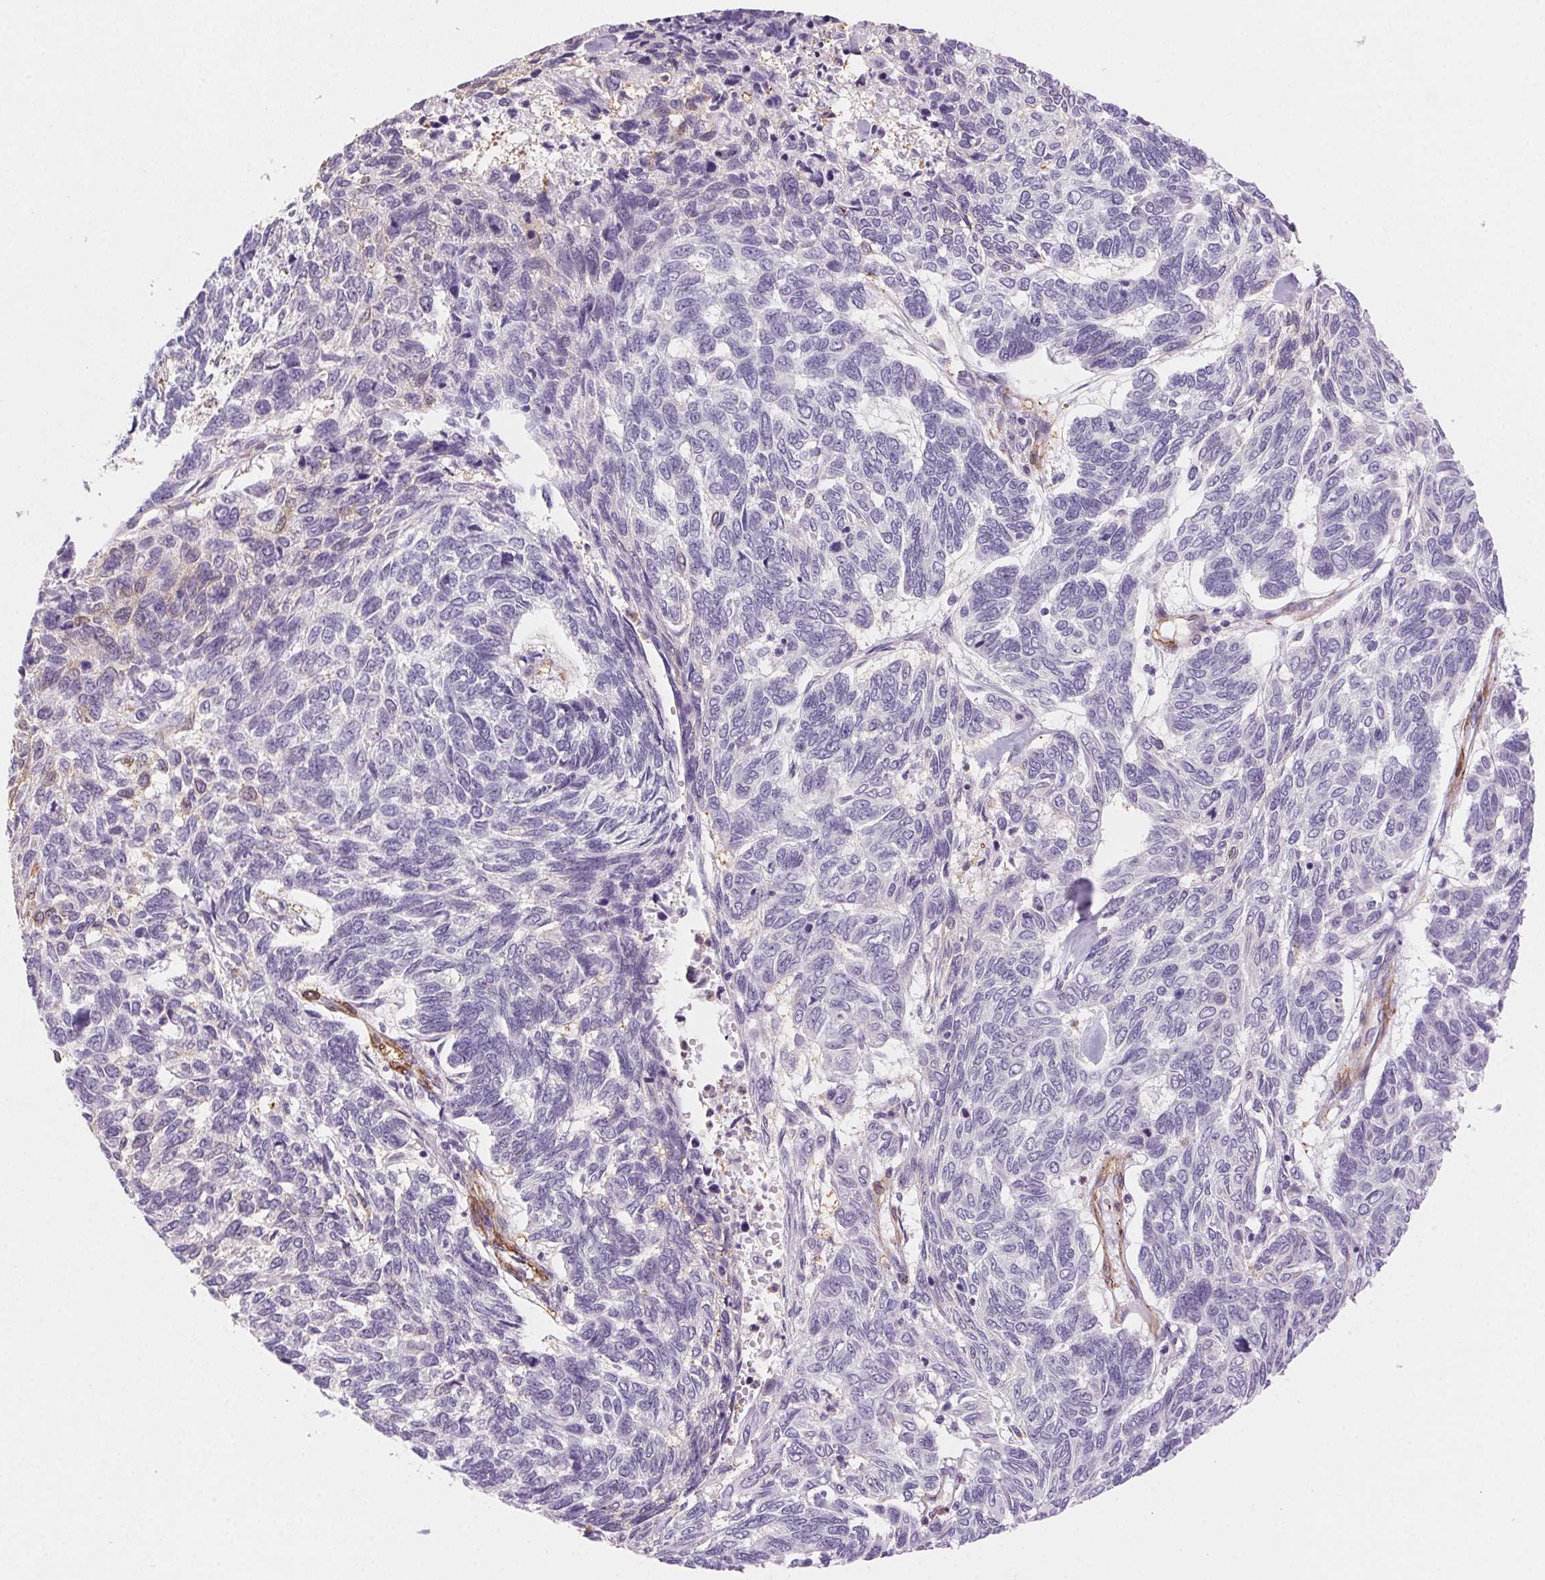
{"staining": {"intensity": "negative", "quantity": "none", "location": "none"}, "tissue": "skin cancer", "cell_type": "Tumor cells", "image_type": "cancer", "snomed": [{"axis": "morphology", "description": "Basal cell carcinoma"}, {"axis": "topography", "description": "Skin"}], "caption": "Skin cancer (basal cell carcinoma) was stained to show a protein in brown. There is no significant staining in tumor cells.", "gene": "GPX8", "patient": {"sex": "female", "age": 65}}